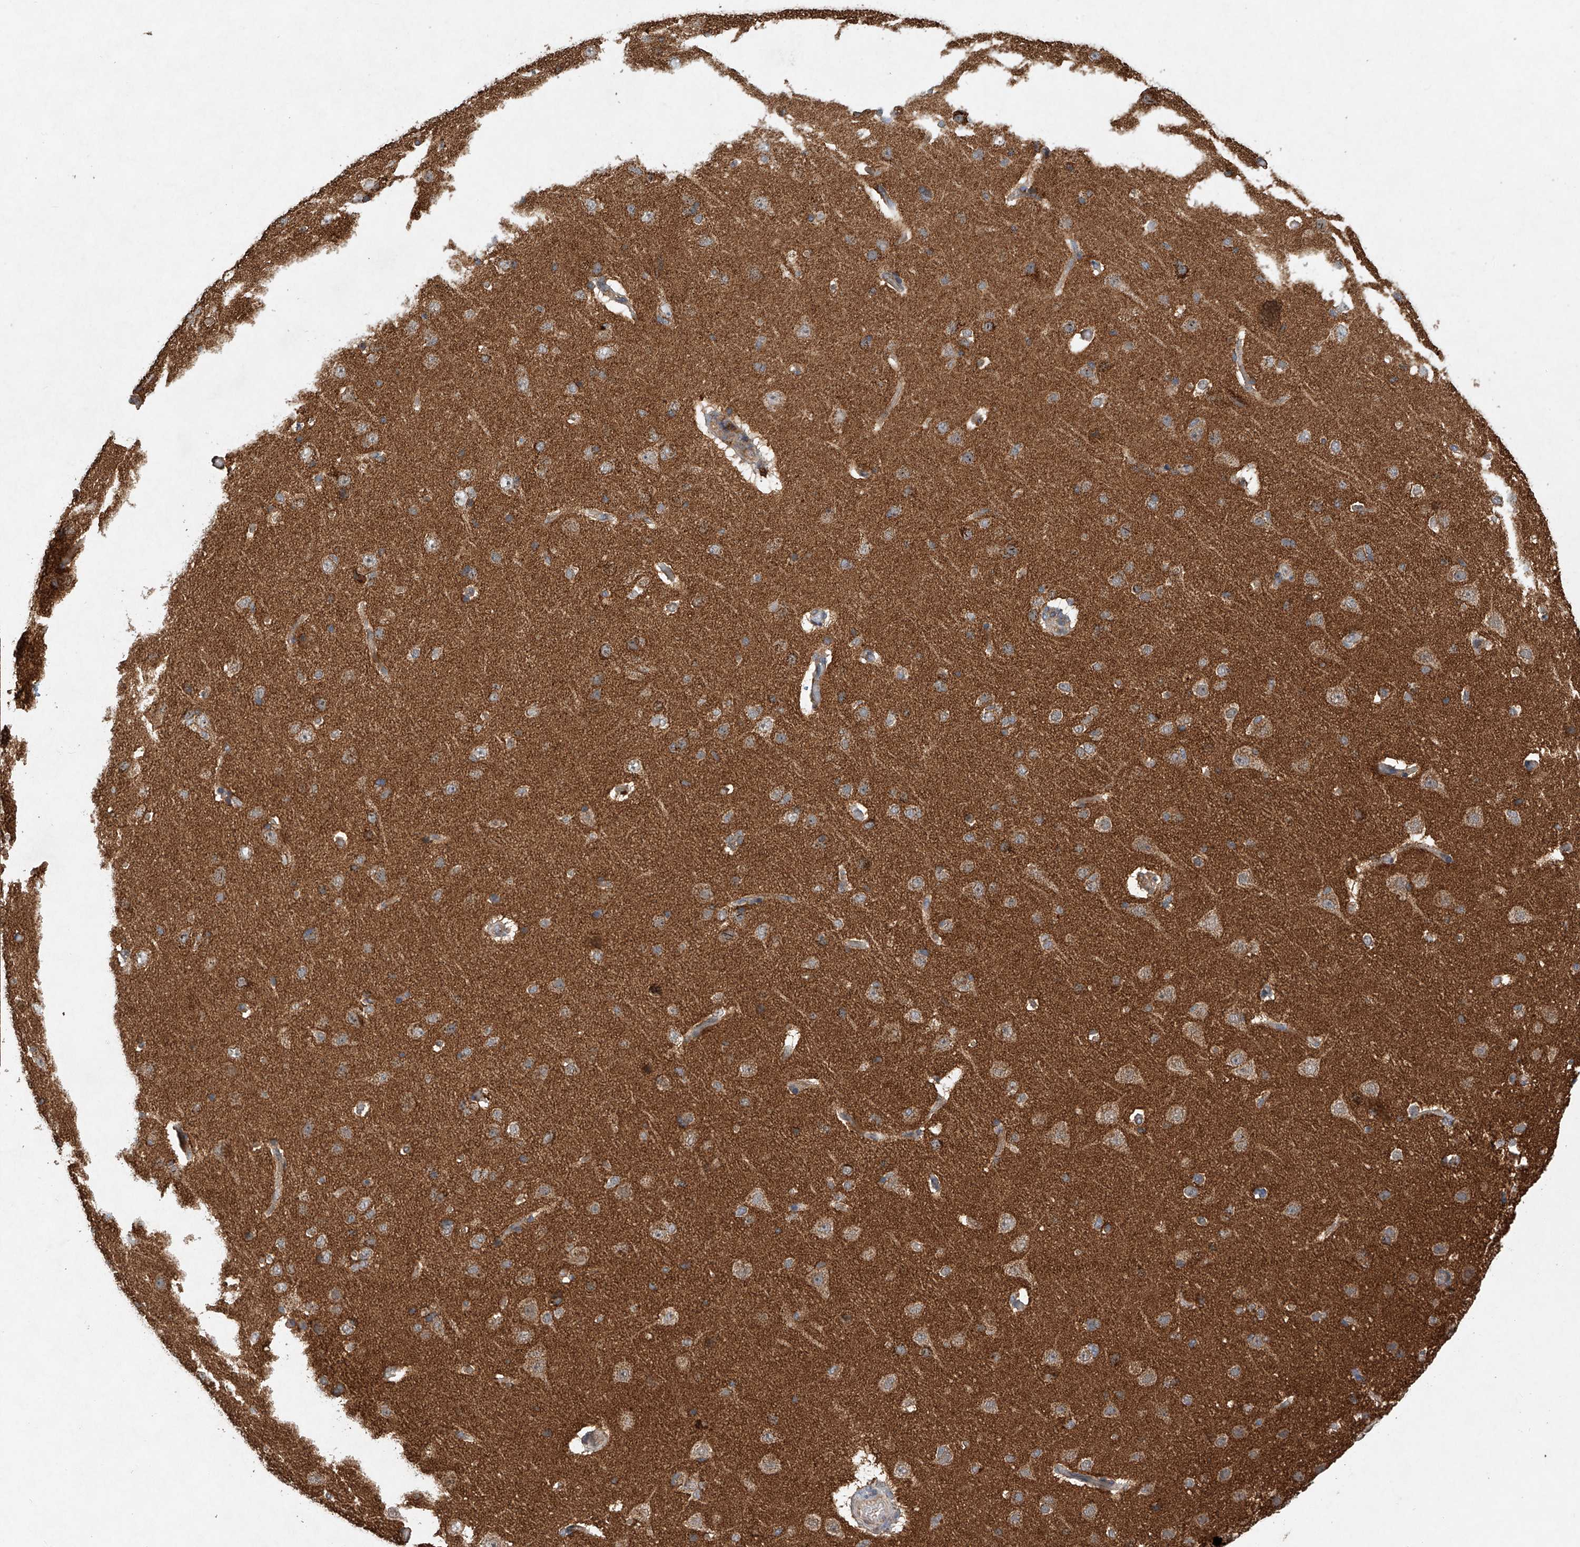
{"staining": {"intensity": "weak", "quantity": ">75%", "location": "cytoplasmic/membranous"}, "tissue": "cerebral cortex", "cell_type": "Endothelial cells", "image_type": "normal", "snomed": [{"axis": "morphology", "description": "Normal tissue, NOS"}, {"axis": "topography", "description": "Cerebral cortex"}], "caption": "Immunohistochemistry (IHC) staining of normal cerebral cortex, which exhibits low levels of weak cytoplasmic/membranous positivity in about >75% of endothelial cells indicating weak cytoplasmic/membranous protein positivity. The staining was performed using DAB (brown) for protein detection and nuclei were counterstained in hematoxylin (blue).", "gene": "DCAF11", "patient": {"sex": "male", "age": 34}}